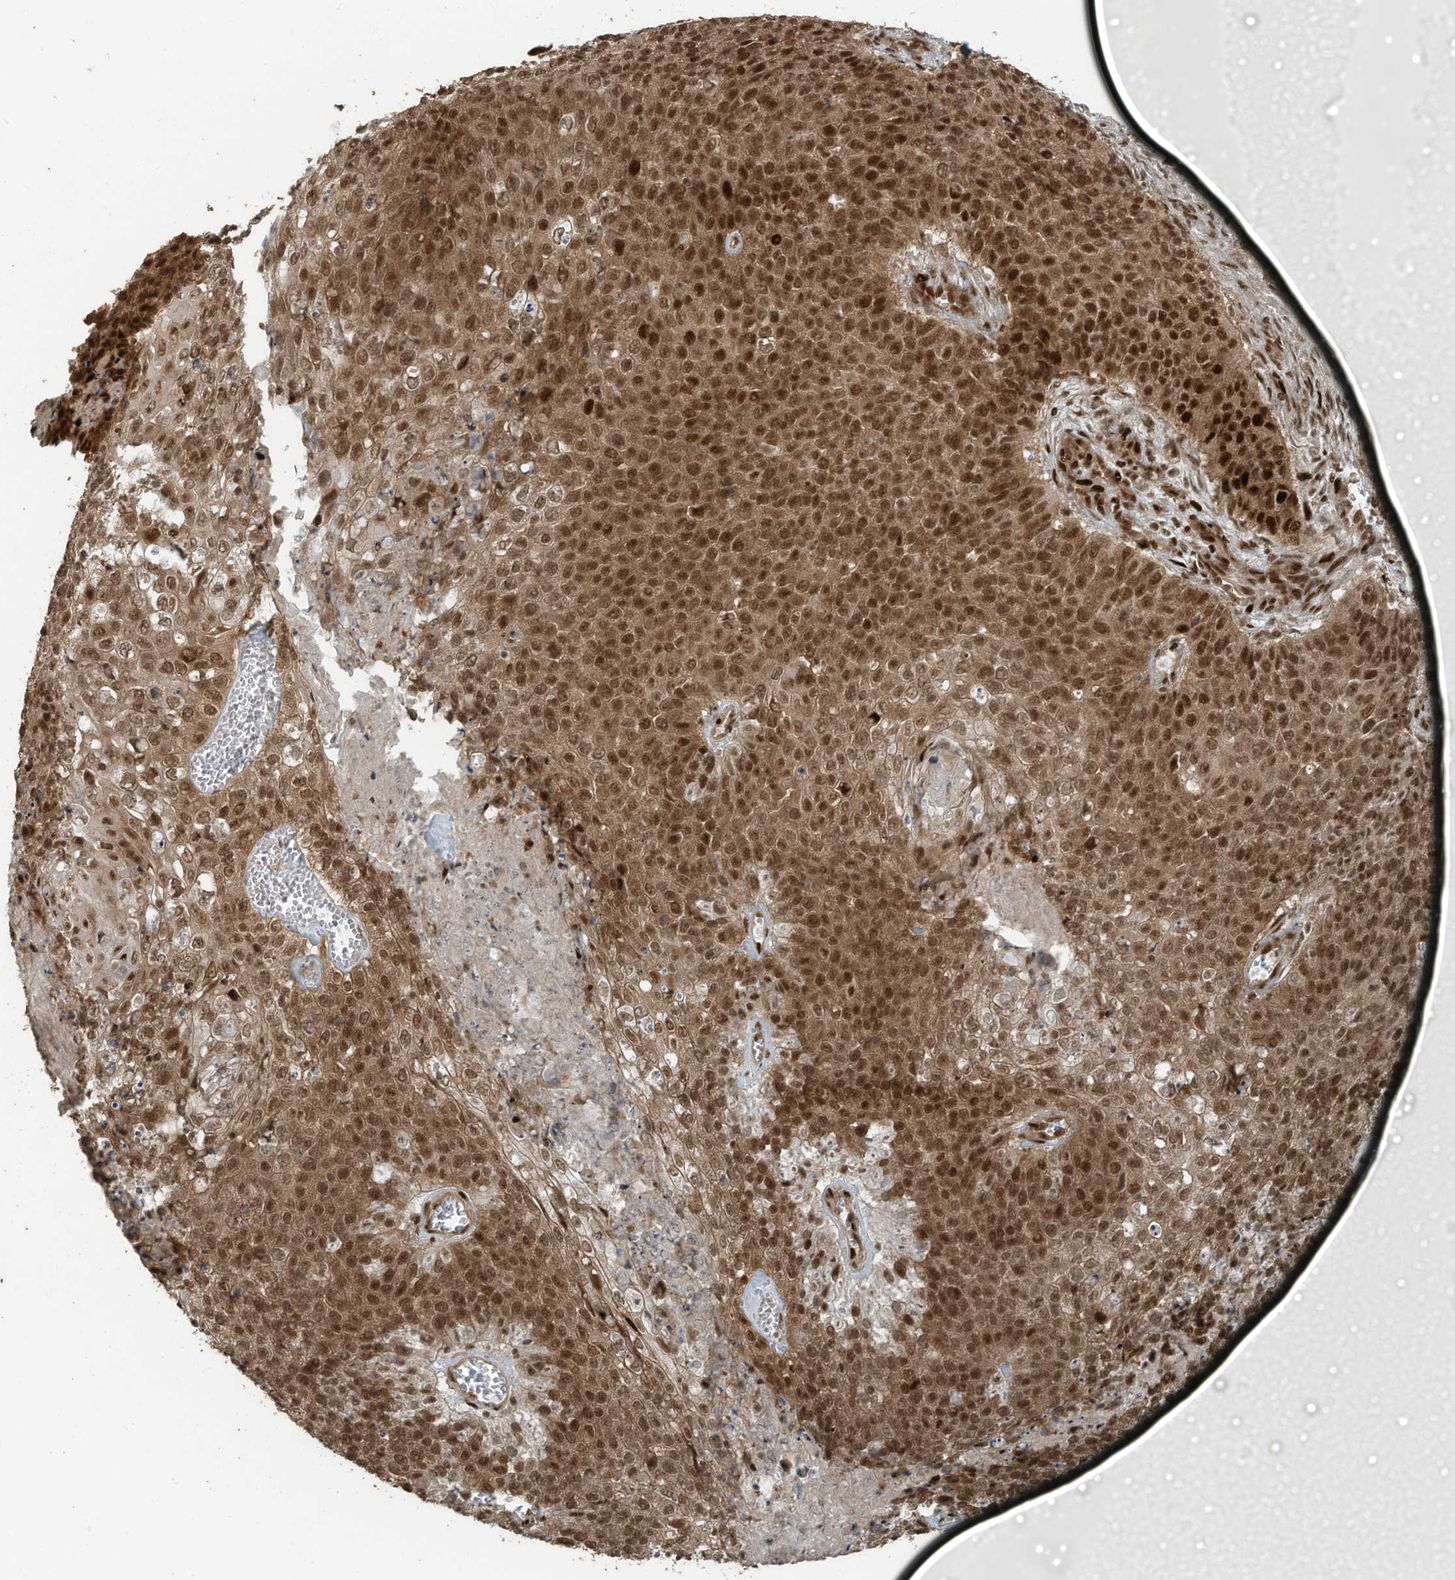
{"staining": {"intensity": "moderate", "quantity": ">75%", "location": "cytoplasmic/membranous,nuclear"}, "tissue": "cervical cancer", "cell_type": "Tumor cells", "image_type": "cancer", "snomed": [{"axis": "morphology", "description": "Squamous cell carcinoma, NOS"}, {"axis": "topography", "description": "Cervix"}], "caption": "Squamous cell carcinoma (cervical) tissue demonstrates moderate cytoplasmic/membranous and nuclear expression in approximately >75% of tumor cells, visualized by immunohistochemistry. The staining is performed using DAB (3,3'-diaminobenzidine) brown chromogen to label protein expression. The nuclei are counter-stained blue using hematoxylin.", "gene": "PCNP", "patient": {"sex": "female", "age": 39}}